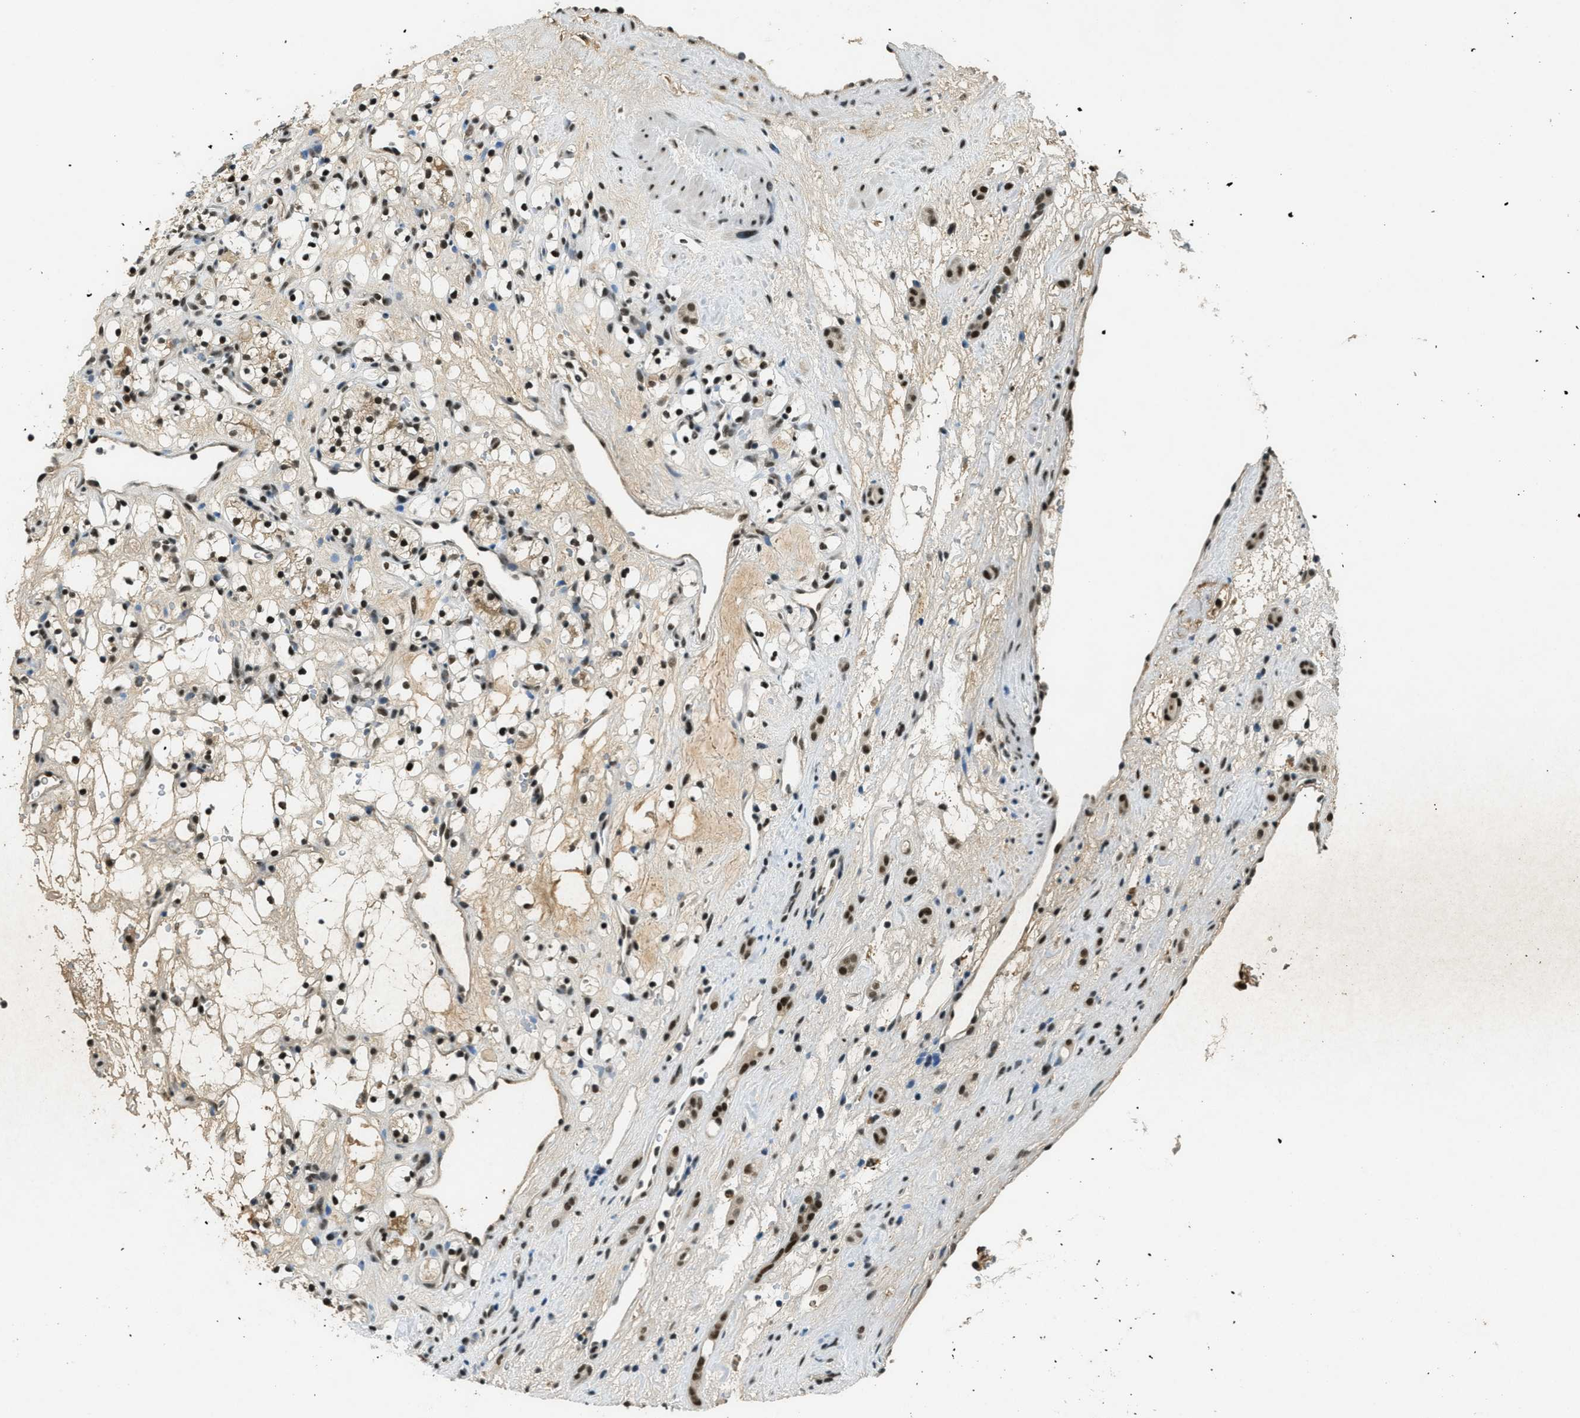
{"staining": {"intensity": "strong", "quantity": ">75%", "location": "nuclear"}, "tissue": "renal cancer", "cell_type": "Tumor cells", "image_type": "cancer", "snomed": [{"axis": "morphology", "description": "Adenocarcinoma, NOS"}, {"axis": "topography", "description": "Kidney"}], "caption": "Immunohistochemistry (IHC) image of human renal cancer (adenocarcinoma) stained for a protein (brown), which displays high levels of strong nuclear positivity in about >75% of tumor cells.", "gene": "ZNF148", "patient": {"sex": "female", "age": 60}}